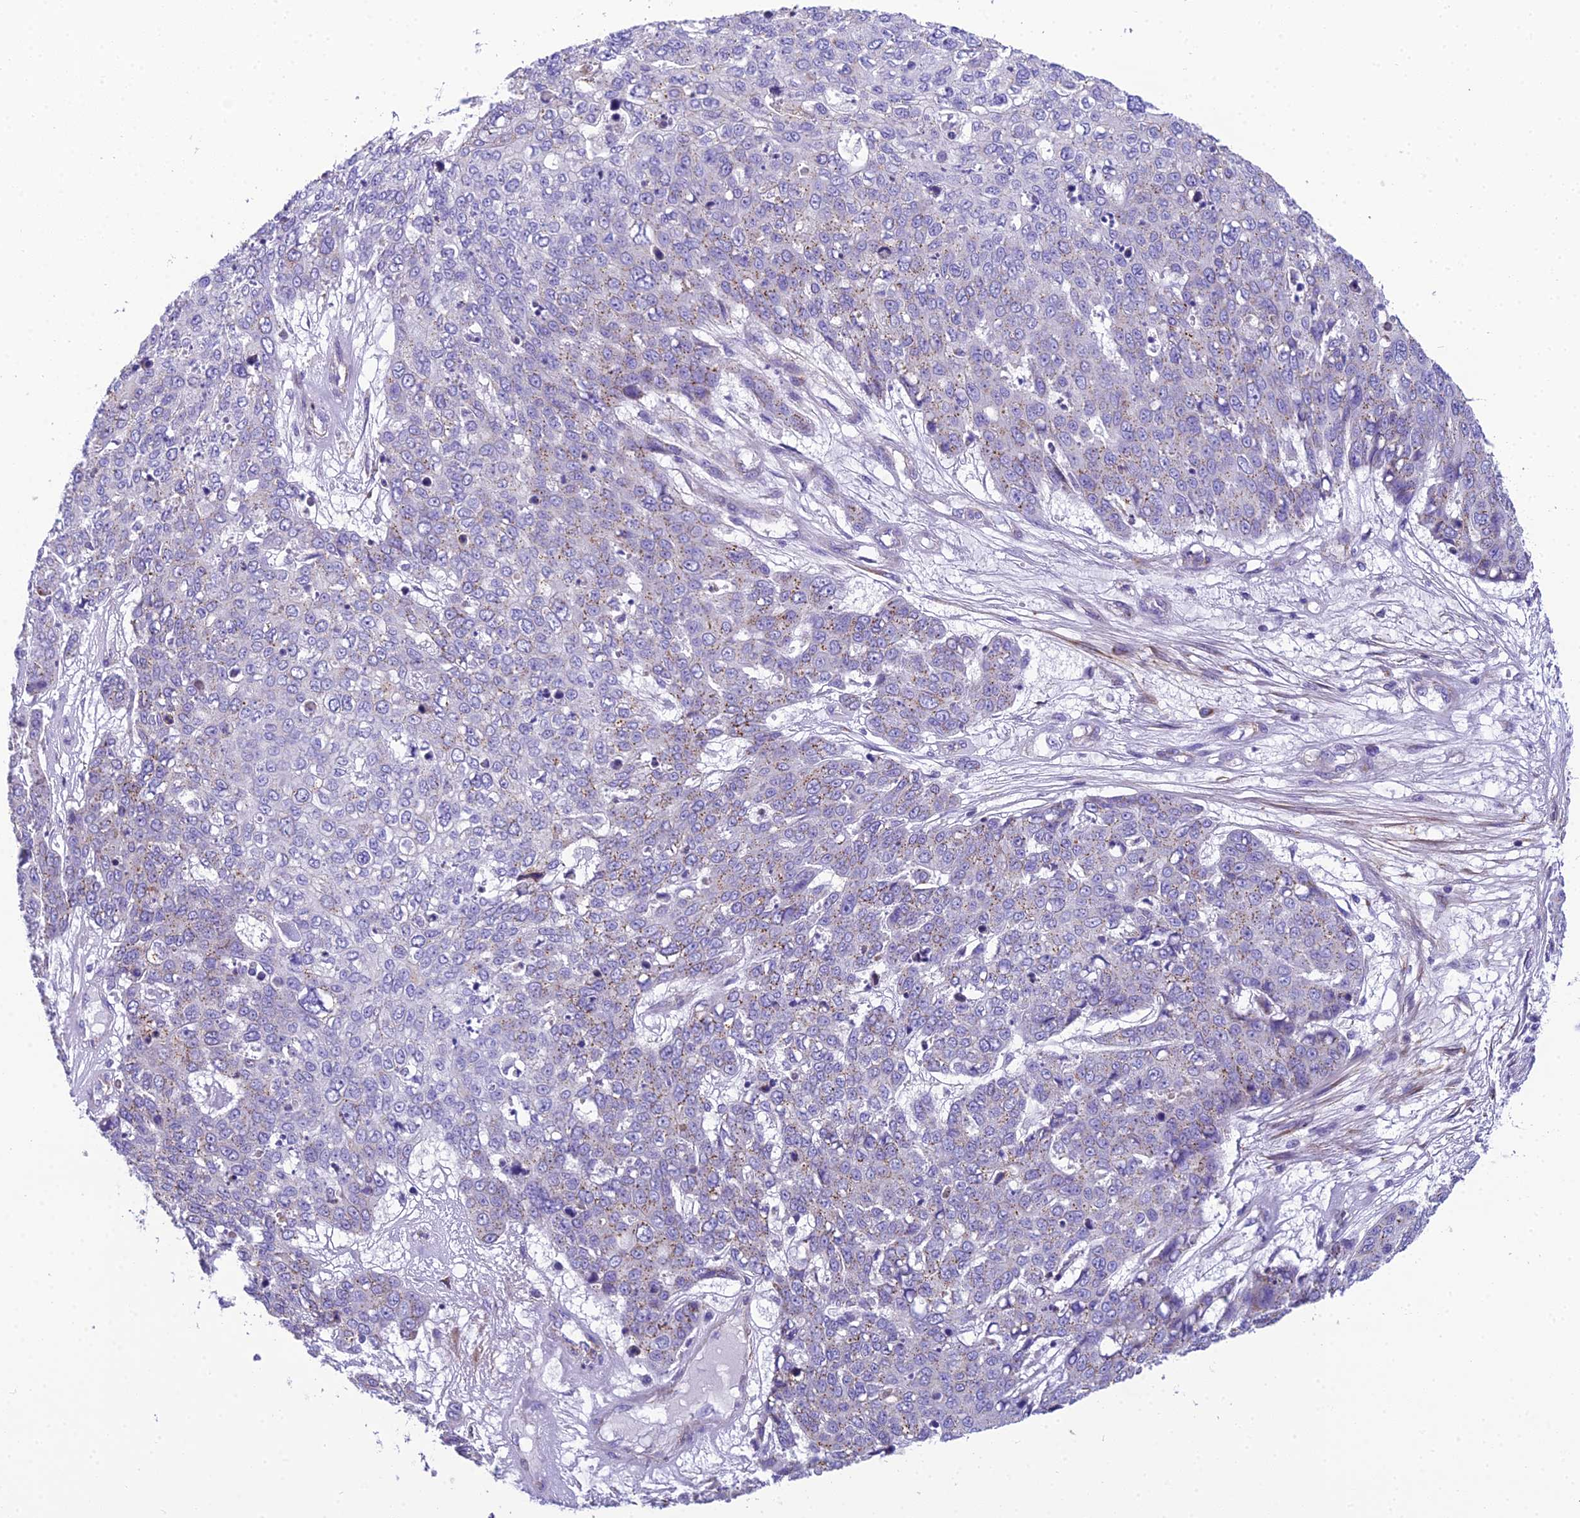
{"staining": {"intensity": "weak", "quantity": "<25%", "location": "cytoplasmic/membranous"}, "tissue": "skin cancer", "cell_type": "Tumor cells", "image_type": "cancer", "snomed": [{"axis": "morphology", "description": "Squamous cell carcinoma, NOS"}, {"axis": "topography", "description": "Skin"}], "caption": "Tumor cells show no significant staining in skin cancer.", "gene": "GFRA1", "patient": {"sex": "male", "age": 71}}